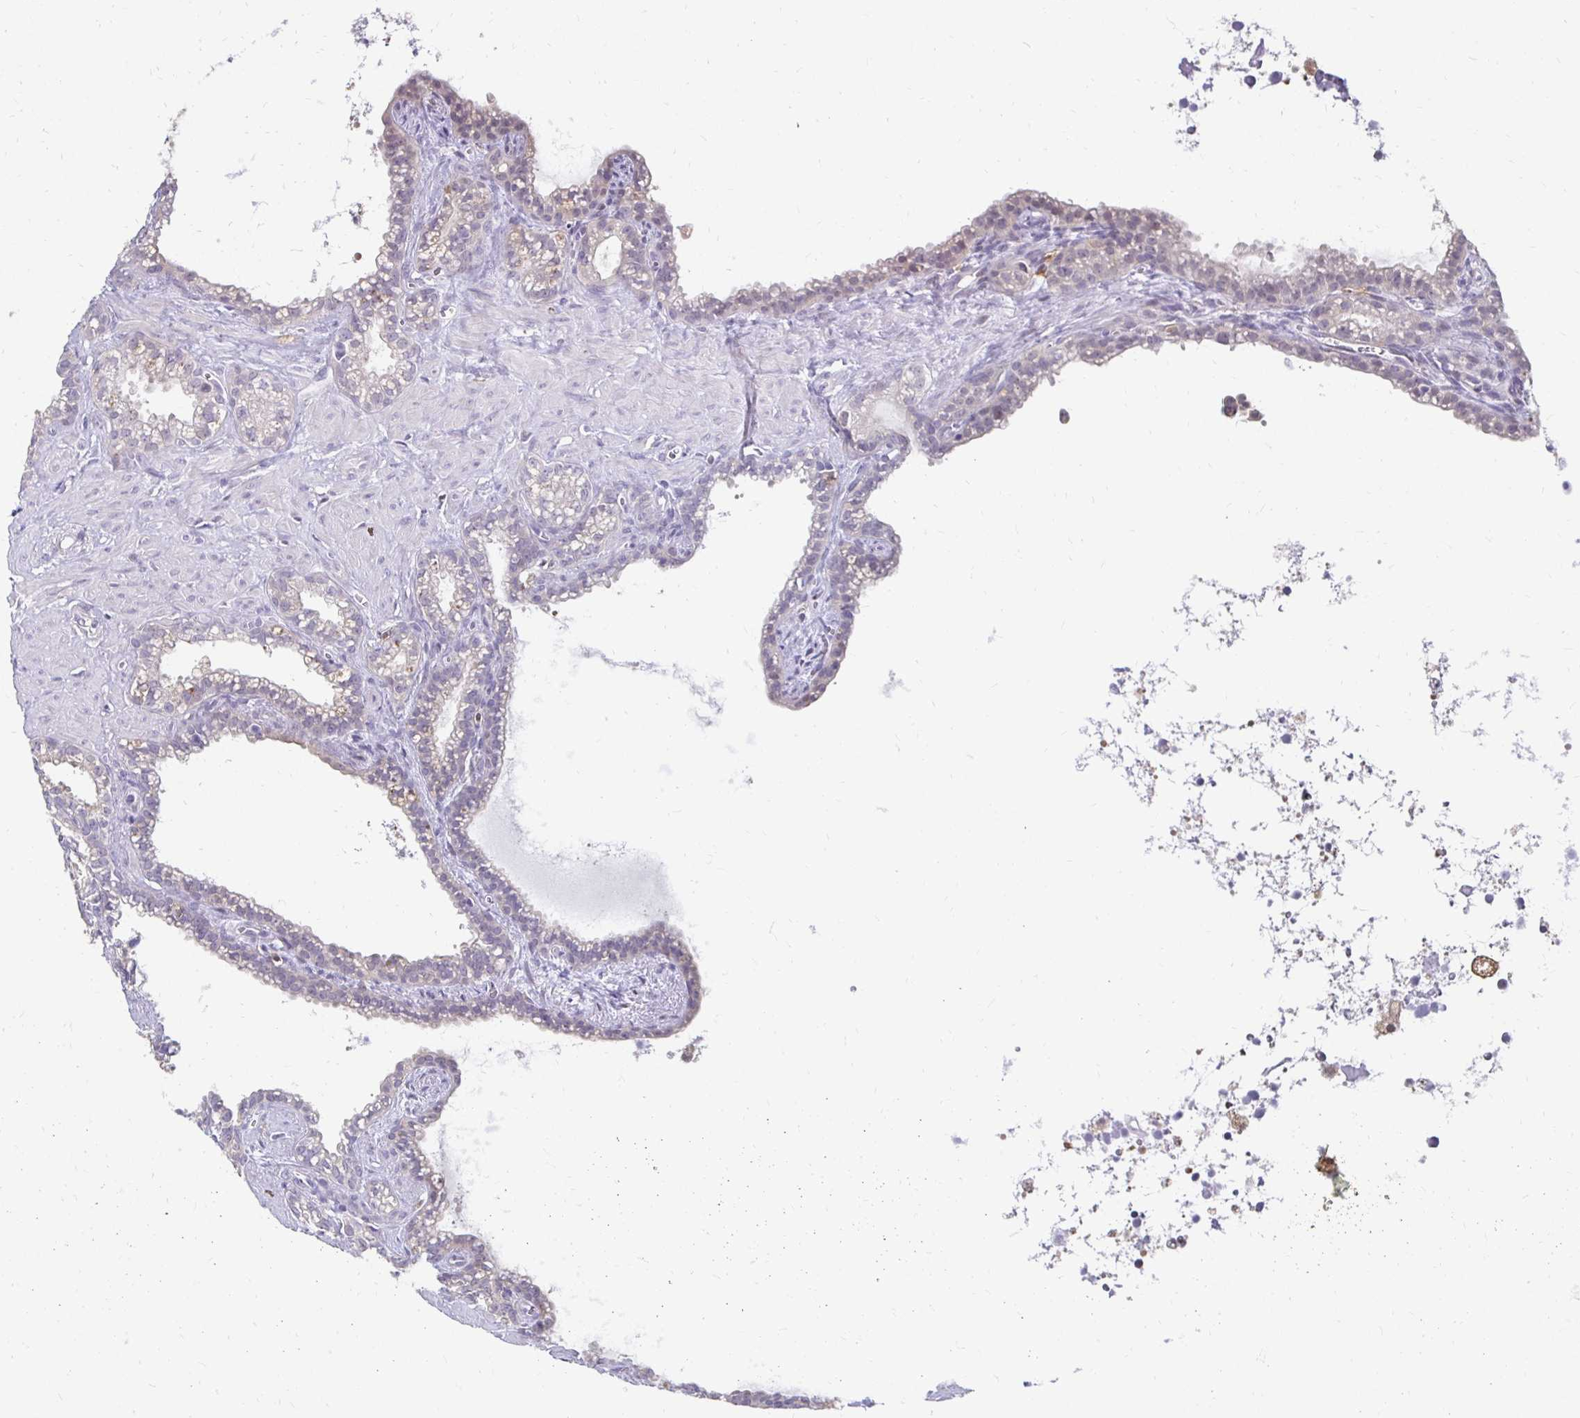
{"staining": {"intensity": "weak", "quantity": "<25%", "location": "cytoplasmic/membranous"}, "tissue": "seminal vesicle", "cell_type": "Glandular cells", "image_type": "normal", "snomed": [{"axis": "morphology", "description": "Normal tissue, NOS"}, {"axis": "topography", "description": "Seminal veicle"}], "caption": "A micrograph of seminal vesicle stained for a protein displays no brown staining in glandular cells.", "gene": "PADI2", "patient": {"sex": "male", "age": 76}}